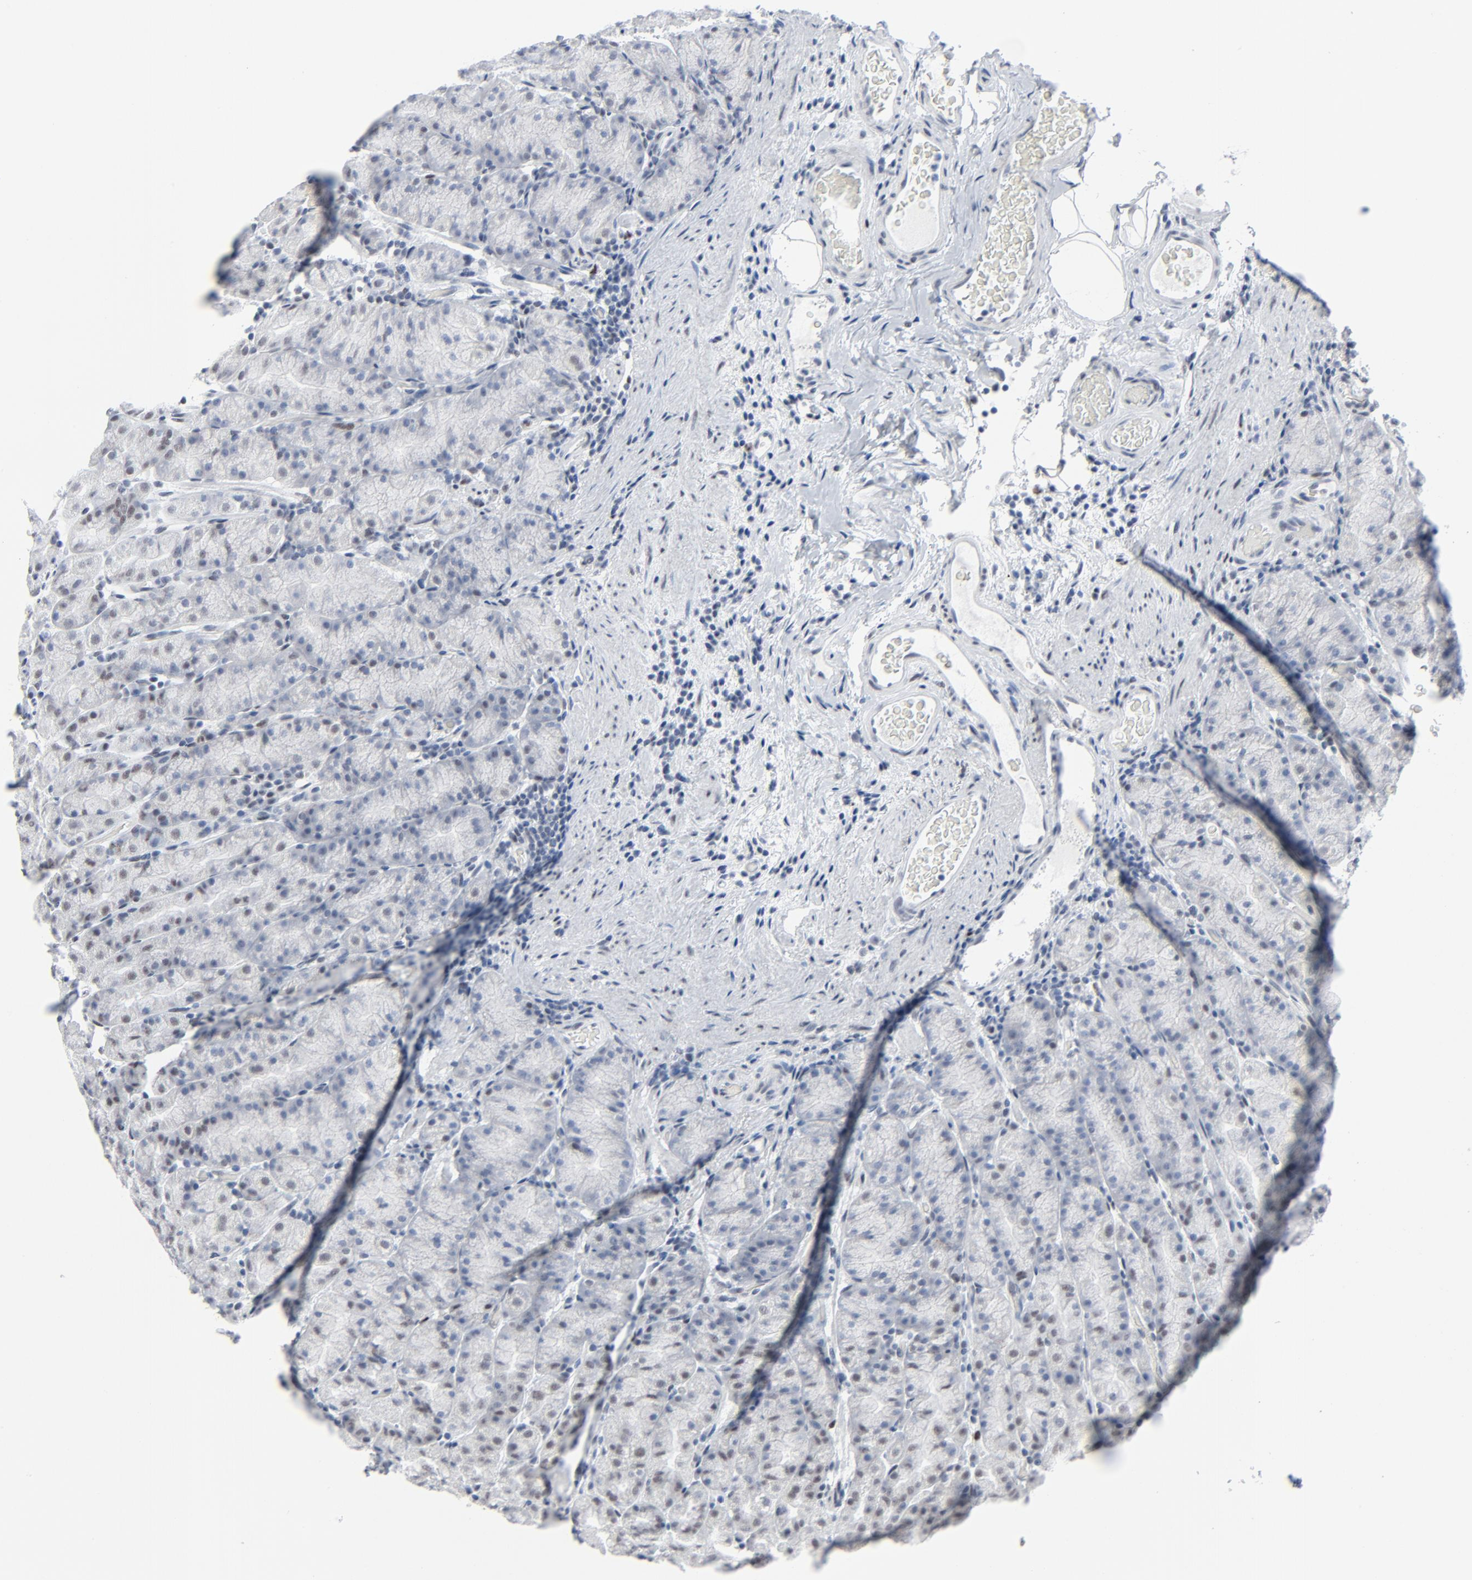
{"staining": {"intensity": "weak", "quantity": "<25%", "location": "nuclear"}, "tissue": "stomach", "cell_type": "Glandular cells", "image_type": "normal", "snomed": [{"axis": "morphology", "description": "Normal tissue, NOS"}, {"axis": "topography", "description": "Stomach, upper"}], "caption": "IHC of unremarkable stomach displays no staining in glandular cells.", "gene": "SIRT1", "patient": {"sex": "male", "age": 68}}